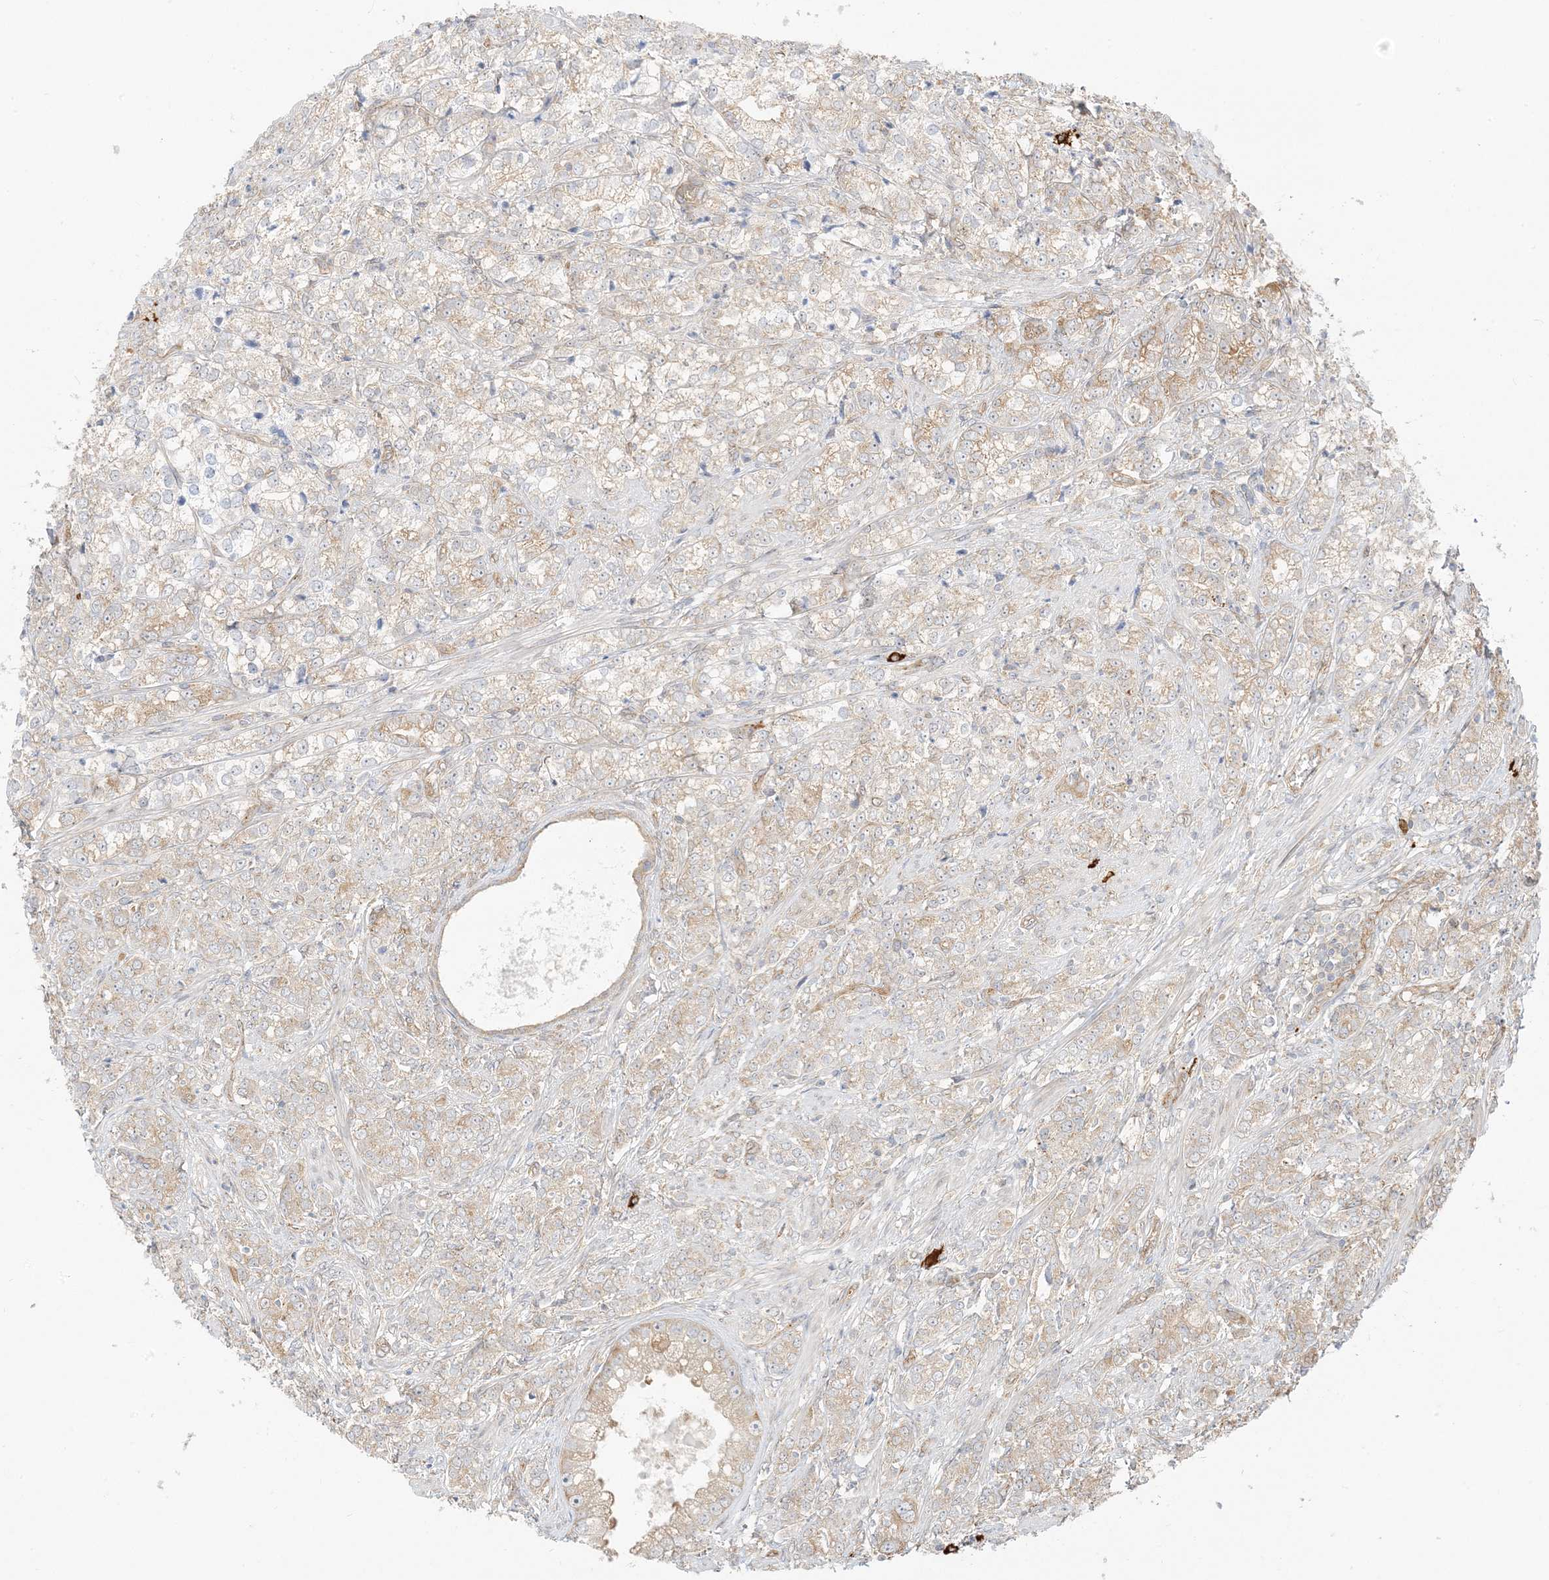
{"staining": {"intensity": "moderate", "quantity": "<25%", "location": "cytoplasmic/membranous"}, "tissue": "prostate cancer", "cell_type": "Tumor cells", "image_type": "cancer", "snomed": [{"axis": "morphology", "description": "Adenocarcinoma, High grade"}, {"axis": "topography", "description": "Prostate"}], "caption": "A brown stain highlights moderate cytoplasmic/membranous positivity of a protein in high-grade adenocarcinoma (prostate) tumor cells.", "gene": "UBAP2L", "patient": {"sex": "male", "age": 69}}